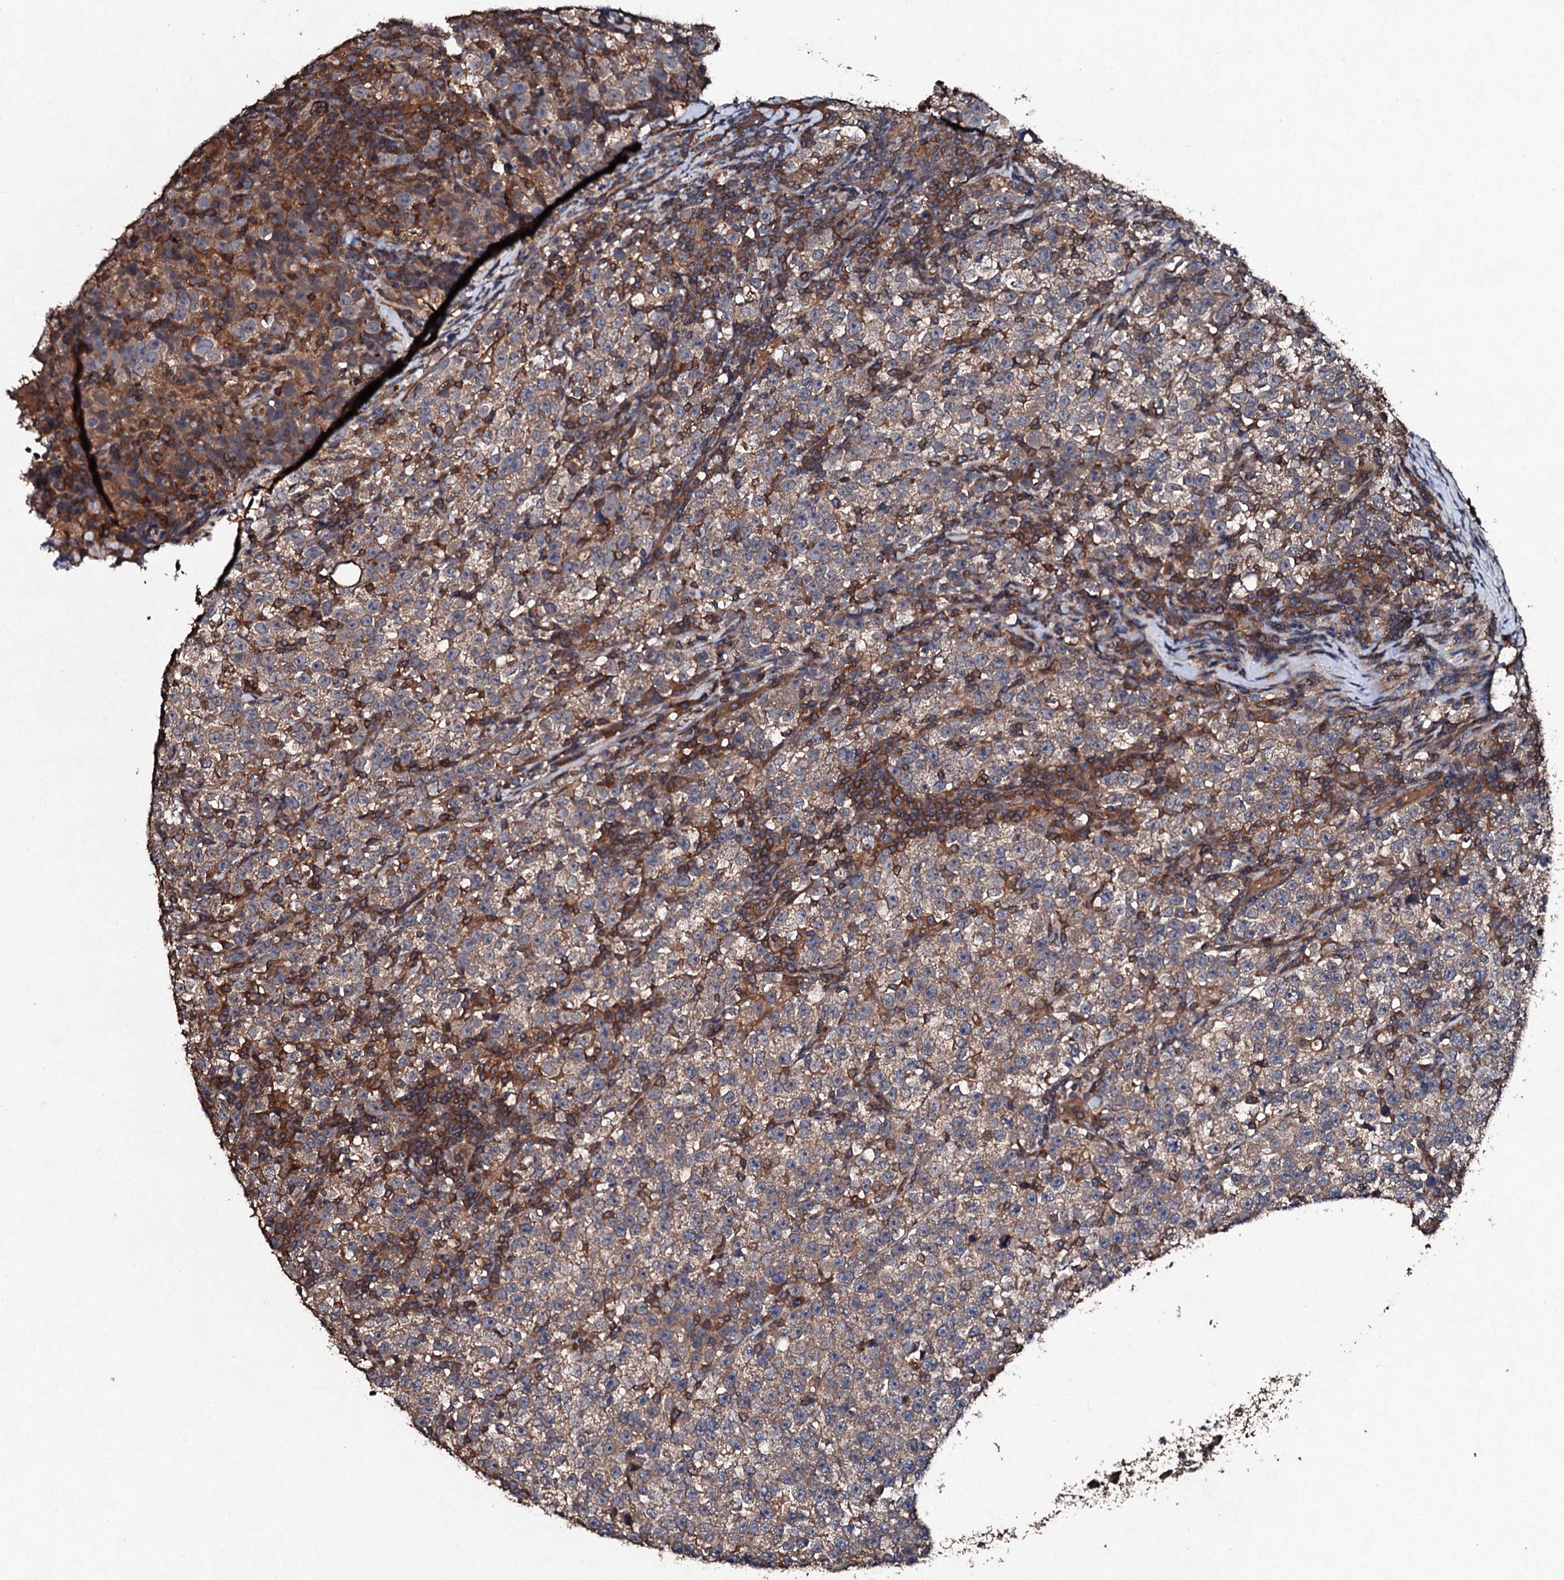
{"staining": {"intensity": "moderate", "quantity": ">75%", "location": "cytoplasmic/membranous"}, "tissue": "testis cancer", "cell_type": "Tumor cells", "image_type": "cancer", "snomed": [{"axis": "morphology", "description": "Normal tissue, NOS"}, {"axis": "morphology", "description": "Seminoma, NOS"}, {"axis": "topography", "description": "Testis"}], "caption": "Brown immunohistochemical staining in testis cancer displays moderate cytoplasmic/membranous positivity in approximately >75% of tumor cells.", "gene": "KERA", "patient": {"sex": "male", "age": 43}}